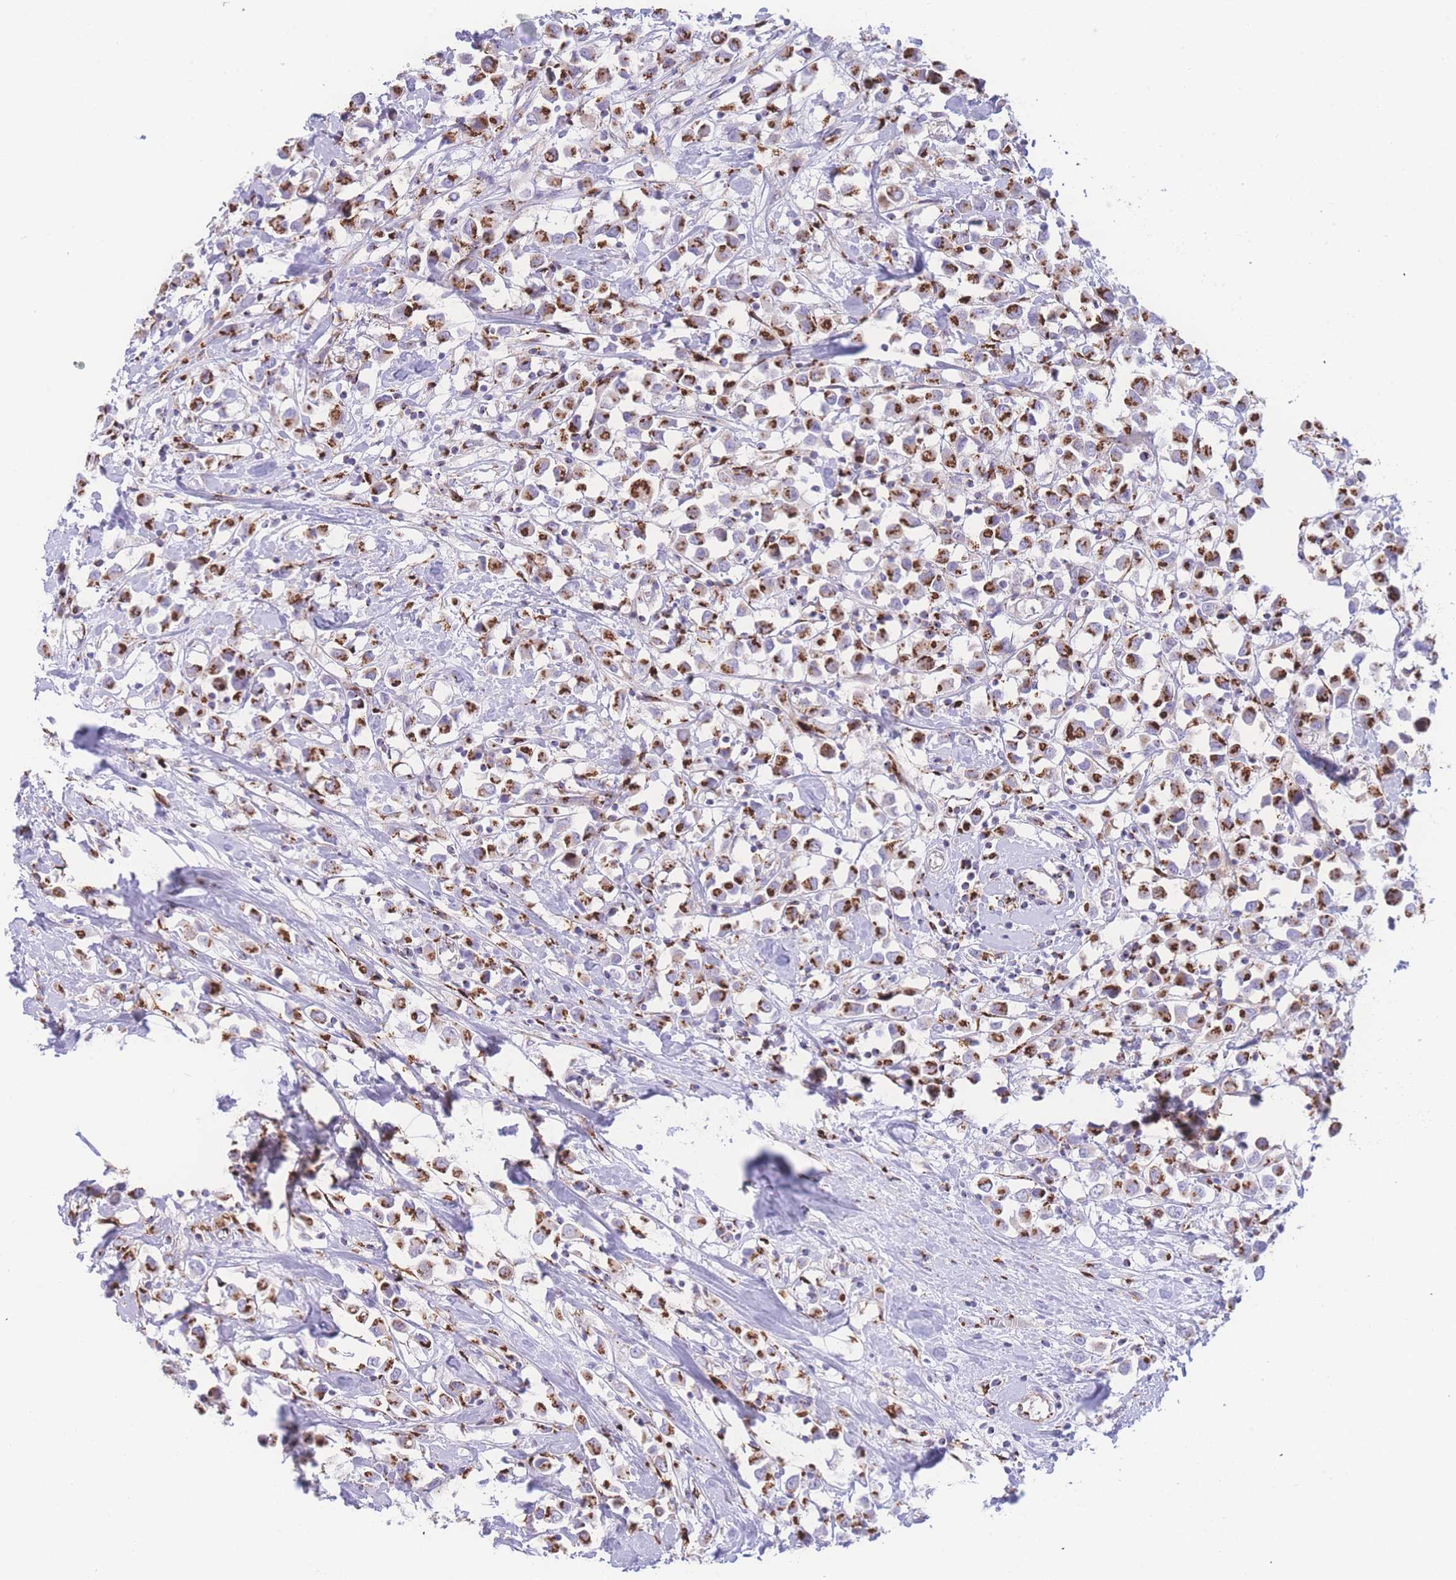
{"staining": {"intensity": "strong", "quantity": ">75%", "location": "cytoplasmic/membranous"}, "tissue": "breast cancer", "cell_type": "Tumor cells", "image_type": "cancer", "snomed": [{"axis": "morphology", "description": "Duct carcinoma"}, {"axis": "topography", "description": "Breast"}], "caption": "This micrograph shows immunohistochemistry staining of breast cancer, with high strong cytoplasmic/membranous positivity in approximately >75% of tumor cells.", "gene": "GOLM2", "patient": {"sex": "female", "age": 61}}